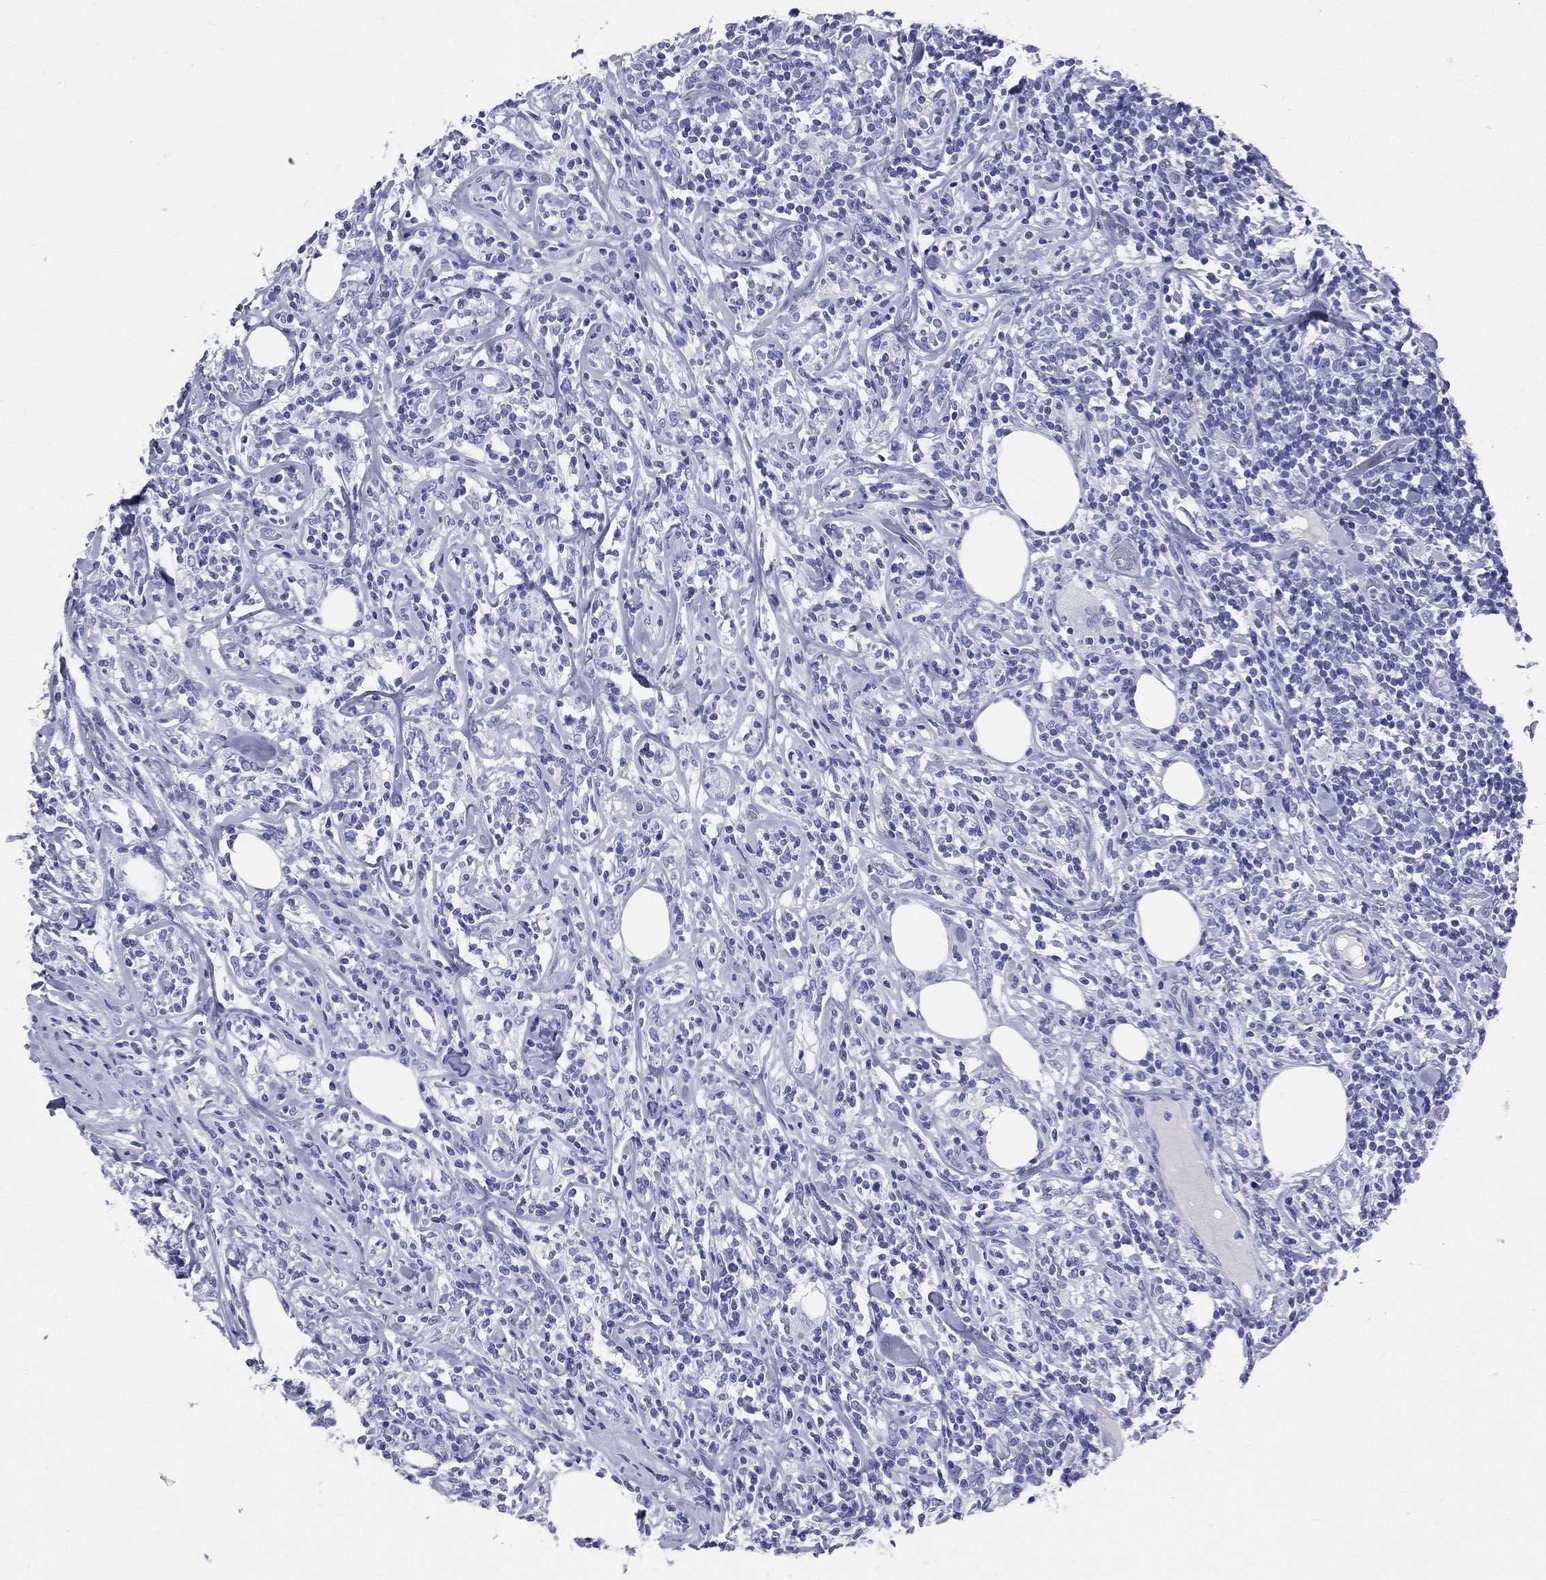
{"staining": {"intensity": "negative", "quantity": "none", "location": "none"}, "tissue": "lymphoma", "cell_type": "Tumor cells", "image_type": "cancer", "snomed": [{"axis": "morphology", "description": "Malignant lymphoma, non-Hodgkin's type, High grade"}, {"axis": "topography", "description": "Lymph node"}], "caption": "This micrograph is of lymphoma stained with immunohistochemistry to label a protein in brown with the nuclei are counter-stained blue. There is no expression in tumor cells.", "gene": "CYLC1", "patient": {"sex": "female", "age": 84}}